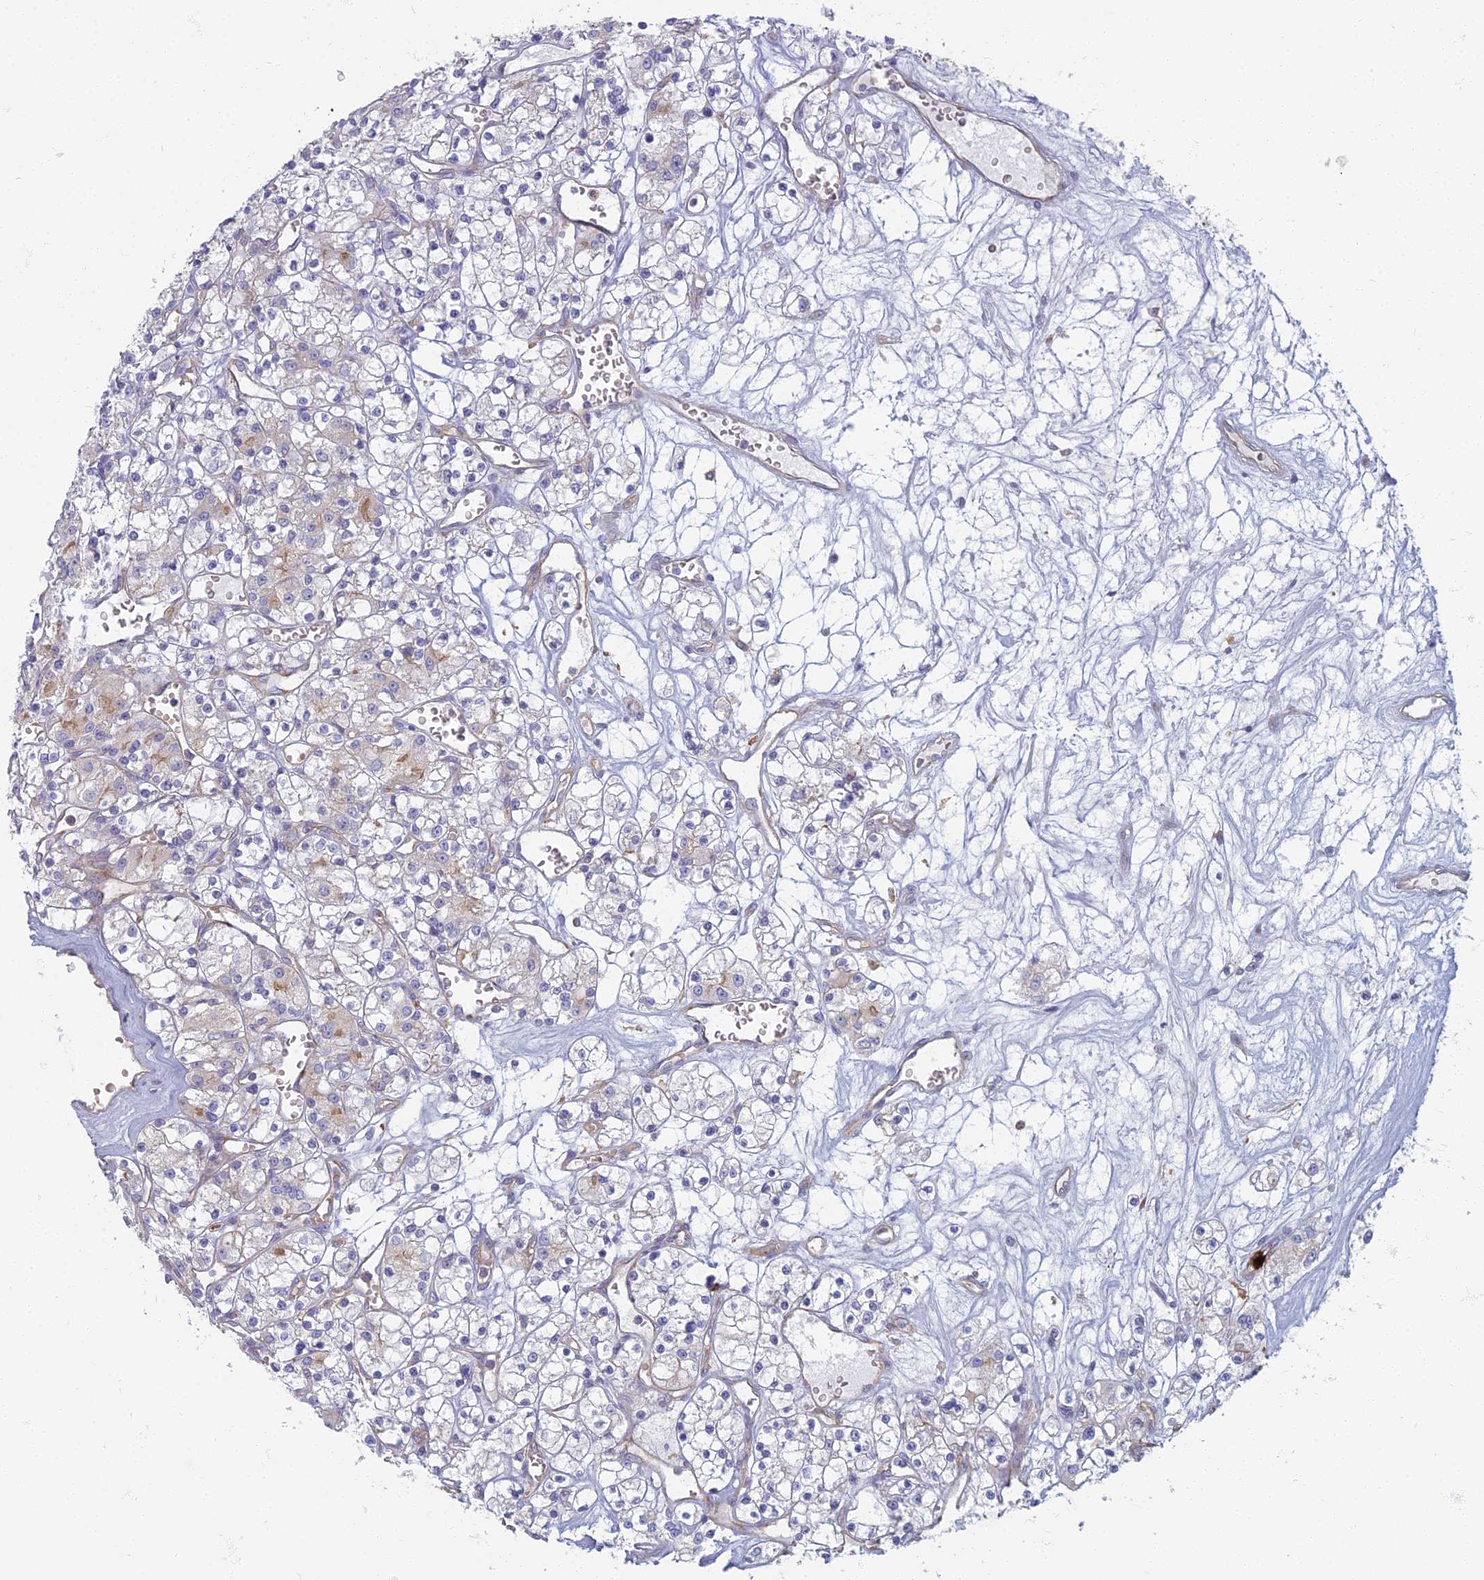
{"staining": {"intensity": "weak", "quantity": "<25%", "location": "cytoplasmic/membranous"}, "tissue": "renal cancer", "cell_type": "Tumor cells", "image_type": "cancer", "snomed": [{"axis": "morphology", "description": "Adenocarcinoma, NOS"}, {"axis": "topography", "description": "Kidney"}], "caption": "An image of human renal cancer is negative for staining in tumor cells.", "gene": "PROX2", "patient": {"sex": "female", "age": 59}}